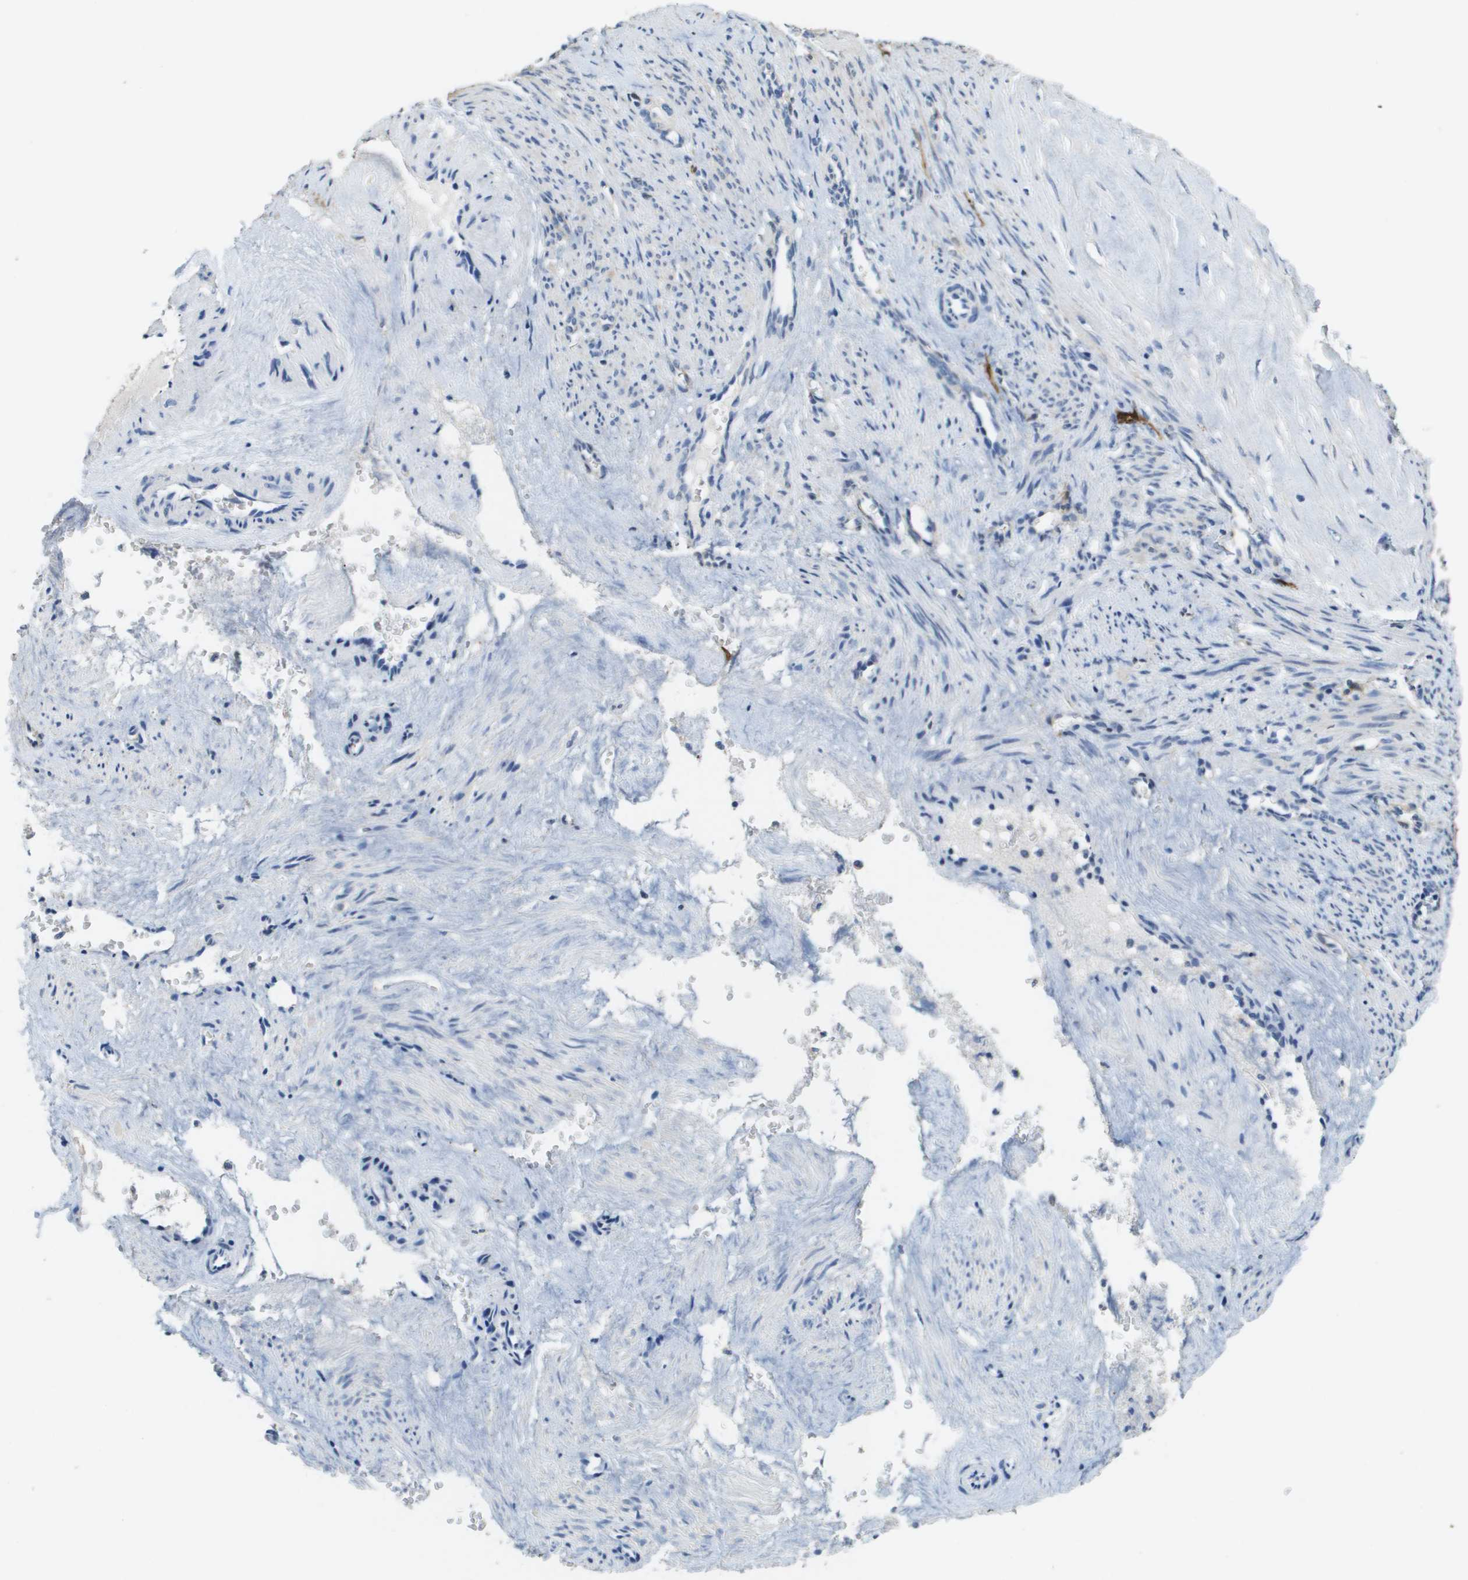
{"staining": {"intensity": "negative", "quantity": "none", "location": "none"}, "tissue": "smooth muscle", "cell_type": "Smooth muscle cells", "image_type": "normal", "snomed": [{"axis": "morphology", "description": "Normal tissue, NOS"}, {"axis": "topography", "description": "Endometrium"}], "caption": "Image shows no protein staining in smooth muscle cells of normal smooth muscle. (DAB (3,3'-diaminobenzidine) immunohistochemistry (IHC), high magnification).", "gene": "FABP5", "patient": {"sex": "female", "age": 33}}